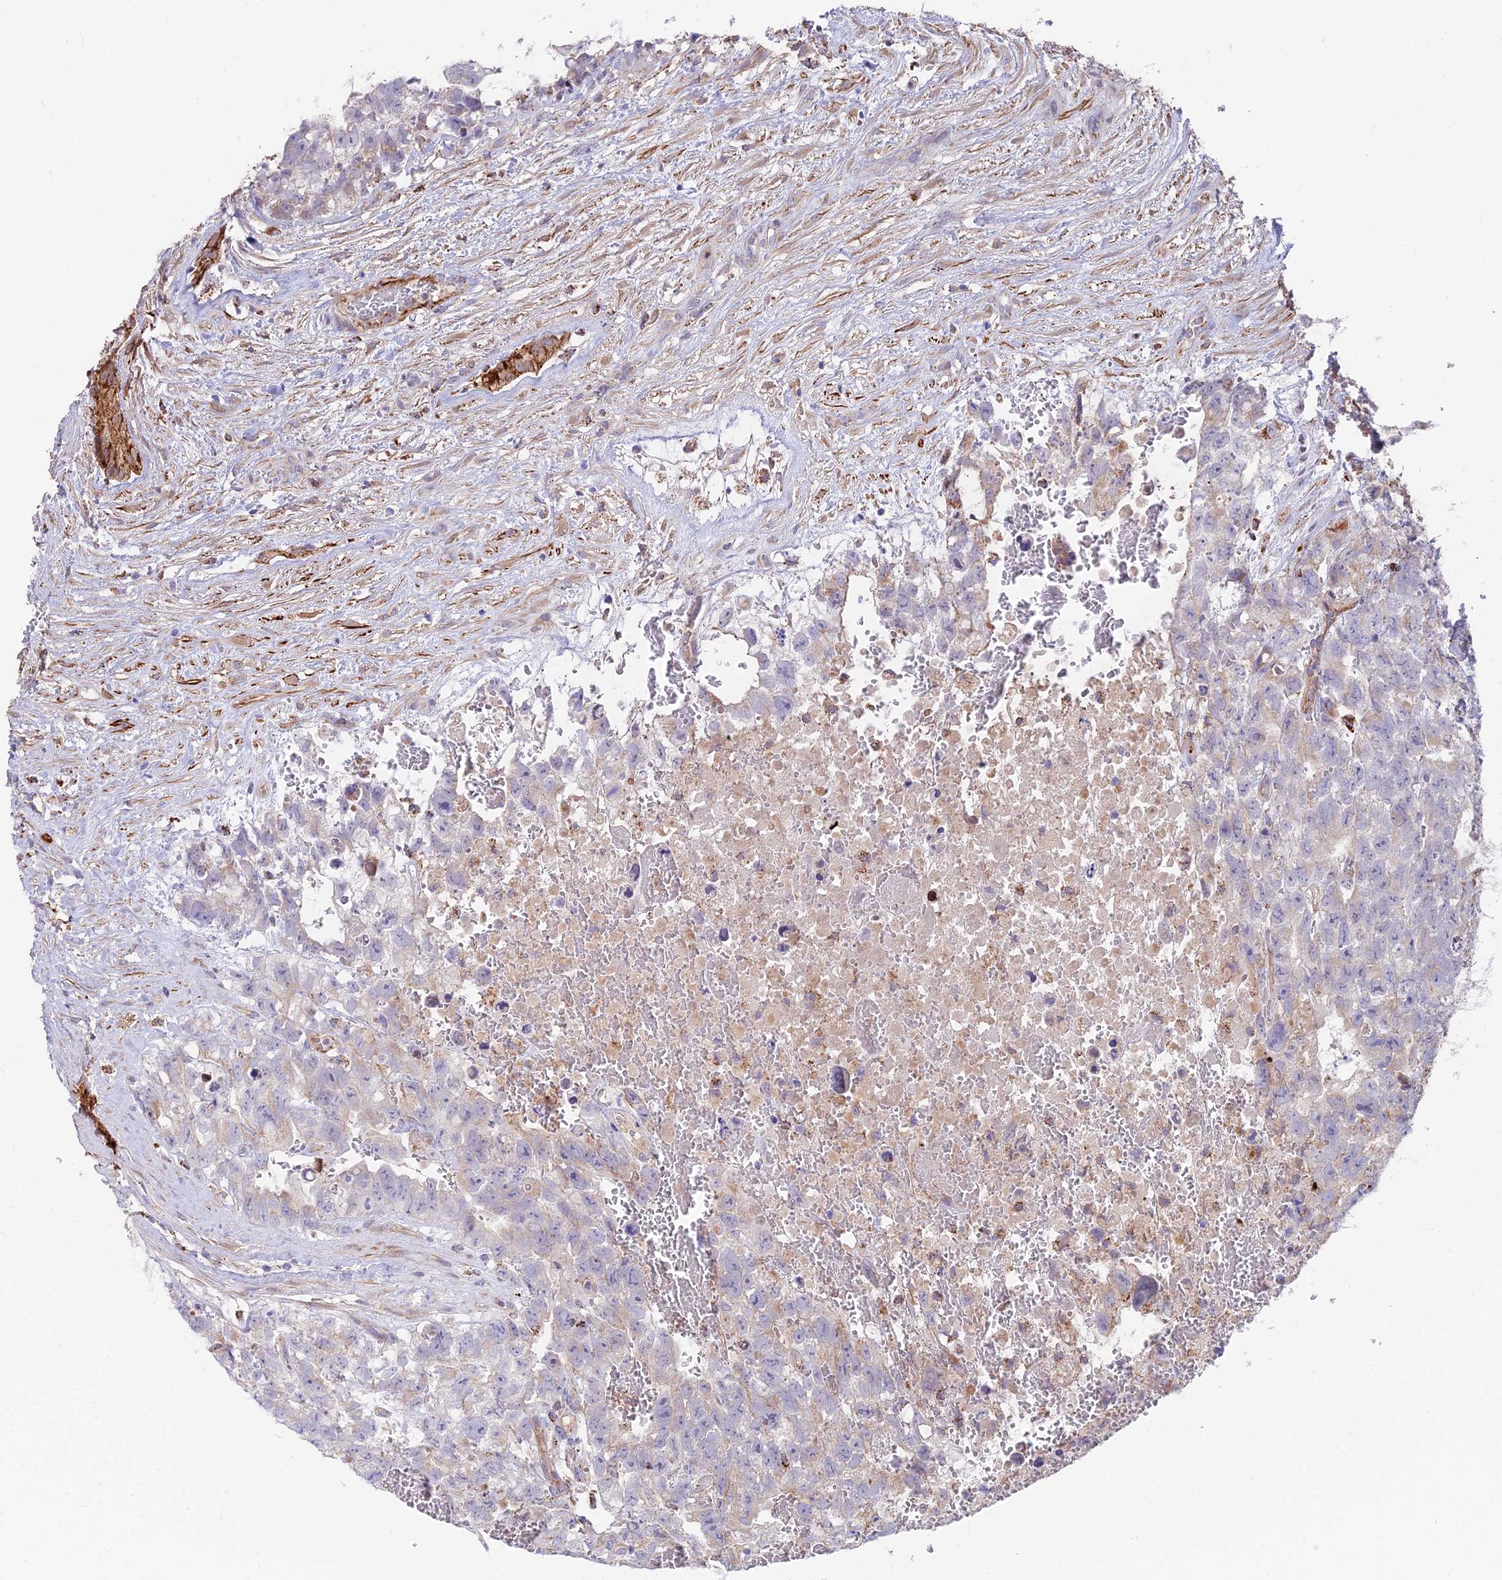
{"staining": {"intensity": "weak", "quantity": "25%-75%", "location": "cytoplasmic/membranous"}, "tissue": "testis cancer", "cell_type": "Tumor cells", "image_type": "cancer", "snomed": [{"axis": "morphology", "description": "Carcinoma, Embryonal, NOS"}, {"axis": "topography", "description": "Testis"}], "caption": "The photomicrograph reveals a brown stain indicating the presence of a protein in the cytoplasmic/membranous of tumor cells in testis cancer (embryonal carcinoma). Immunohistochemistry (ihc) stains the protein in brown and the nuclei are stained blue.", "gene": "TIGD6", "patient": {"sex": "male", "age": 26}}